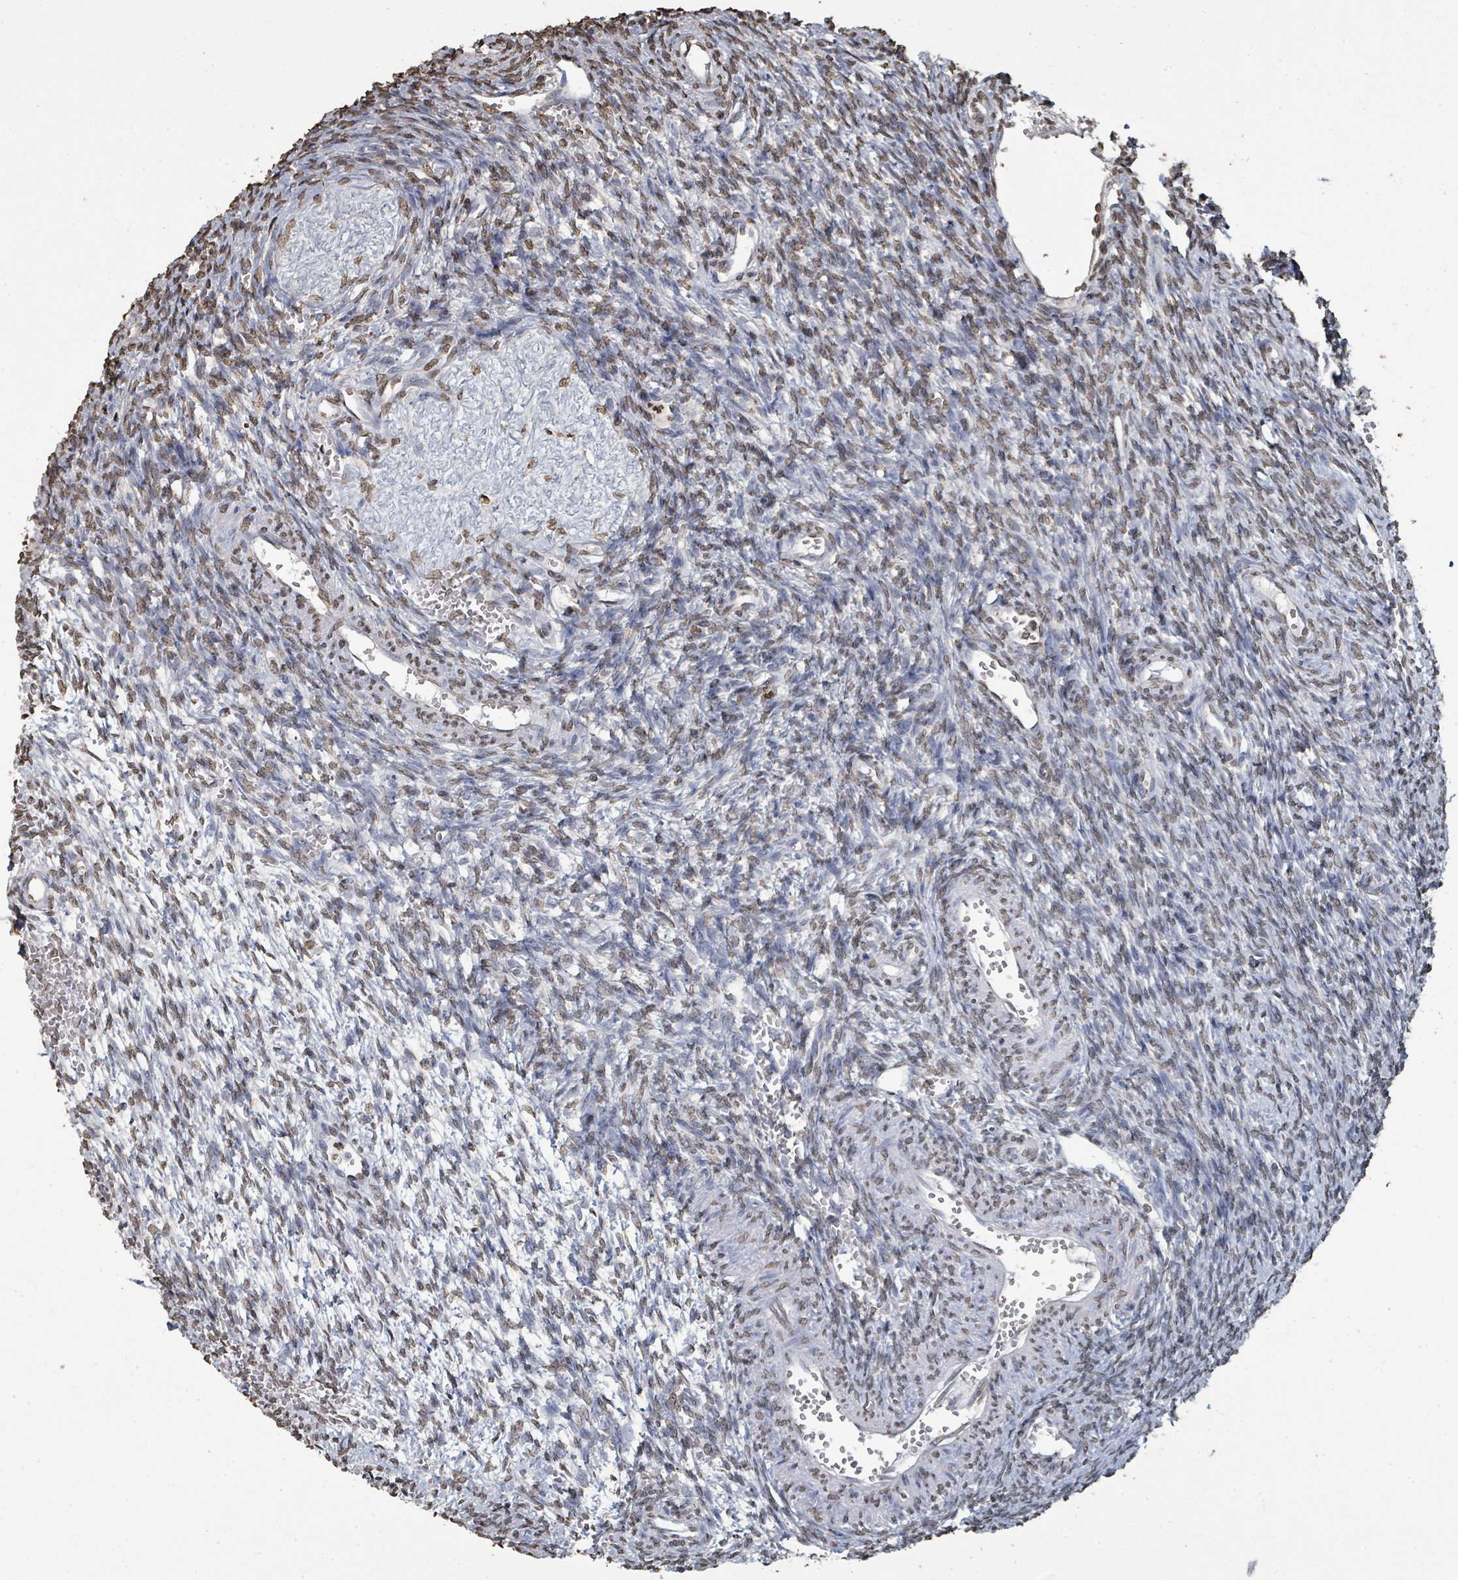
{"staining": {"intensity": "moderate", "quantity": "25%-75%", "location": "nuclear"}, "tissue": "ovary", "cell_type": "Ovarian stroma cells", "image_type": "normal", "snomed": [{"axis": "morphology", "description": "Normal tissue, NOS"}, {"axis": "topography", "description": "Ovary"}], "caption": "Ovary stained with DAB (3,3'-diaminobenzidine) immunohistochemistry (IHC) demonstrates medium levels of moderate nuclear positivity in about 25%-75% of ovarian stroma cells.", "gene": "MRPS12", "patient": {"sex": "female", "age": 39}}